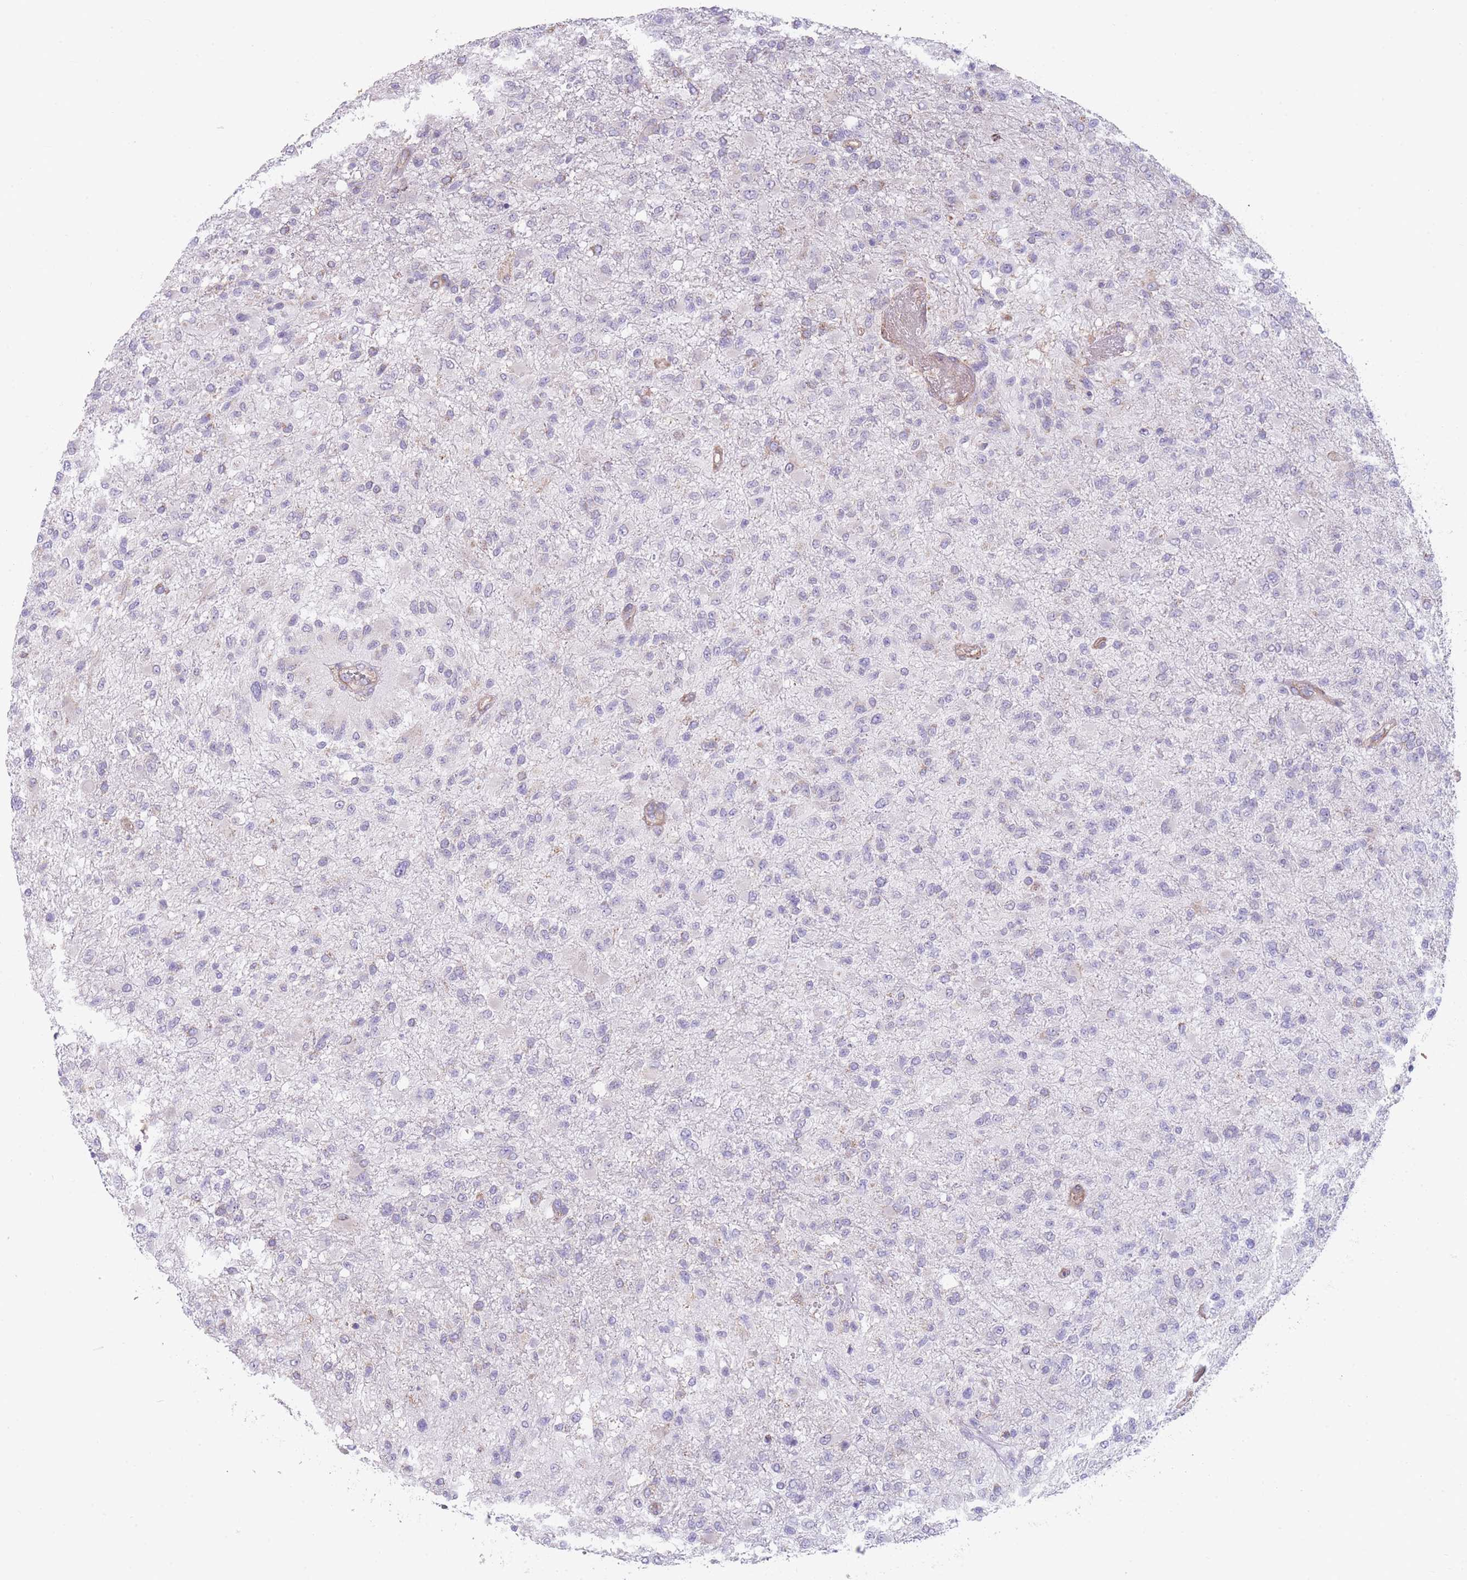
{"staining": {"intensity": "negative", "quantity": "none", "location": "none"}, "tissue": "glioma", "cell_type": "Tumor cells", "image_type": "cancer", "snomed": [{"axis": "morphology", "description": "Glioma, malignant, High grade"}, {"axis": "topography", "description": "Brain"}], "caption": "A high-resolution photomicrograph shows immunohistochemistry (IHC) staining of glioma, which shows no significant expression in tumor cells. The staining was performed using DAB to visualize the protein expression in brown, while the nuclei were stained in blue with hematoxylin (Magnification: 20x).", "gene": "SMPD4", "patient": {"sex": "female", "age": 74}}